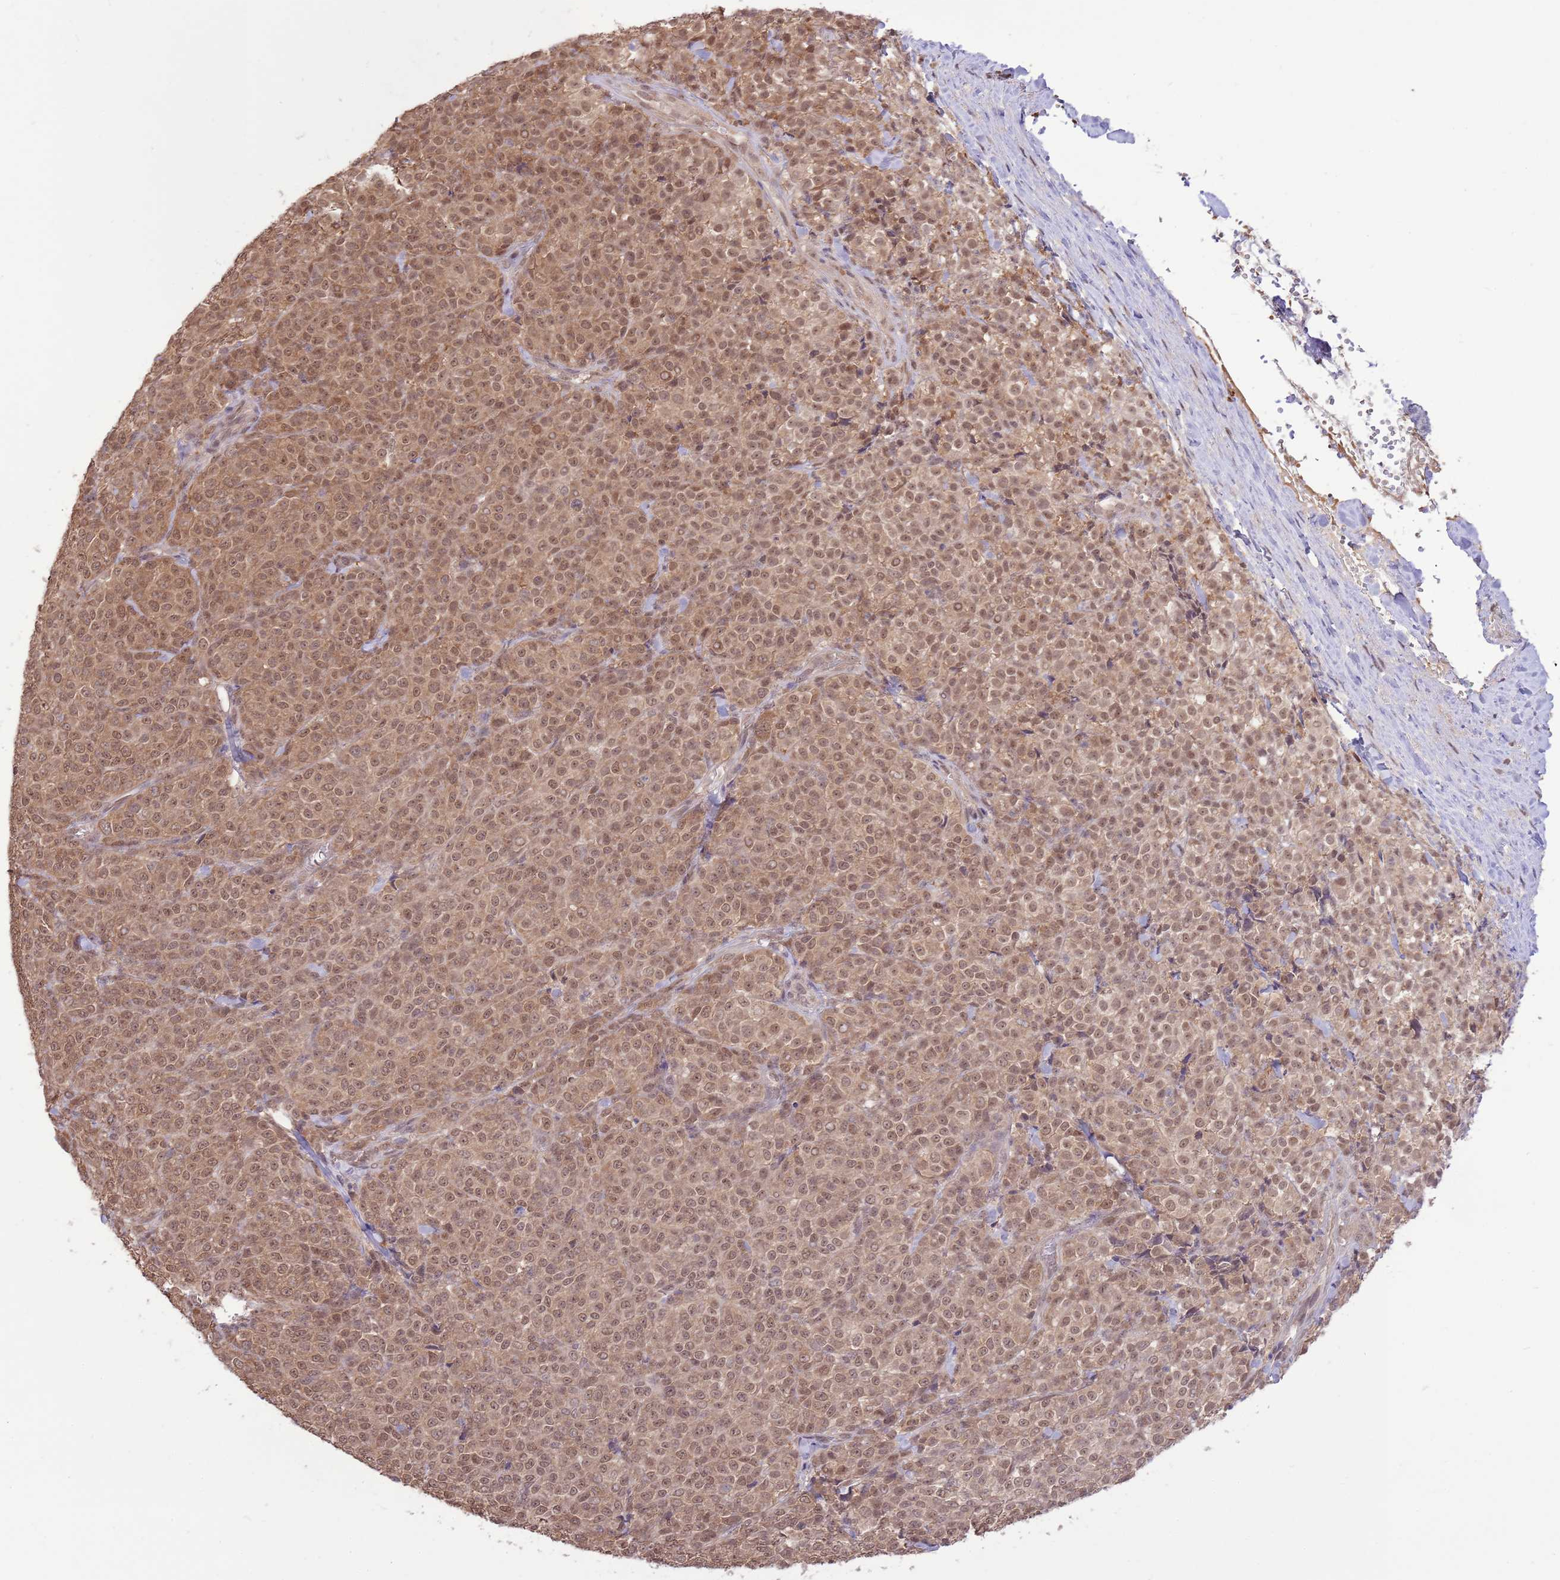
{"staining": {"intensity": "moderate", "quantity": ">75%", "location": "nuclear"}, "tissue": "melanoma", "cell_type": "Tumor cells", "image_type": "cancer", "snomed": [{"axis": "morphology", "description": "Normal tissue, NOS"}, {"axis": "morphology", "description": "Malignant melanoma, NOS"}, {"axis": "topography", "description": "Skin"}], "caption": "Protein expression analysis of malignant melanoma demonstrates moderate nuclear staining in about >75% of tumor cells.", "gene": "AMIGO1", "patient": {"sex": "female", "age": 34}}